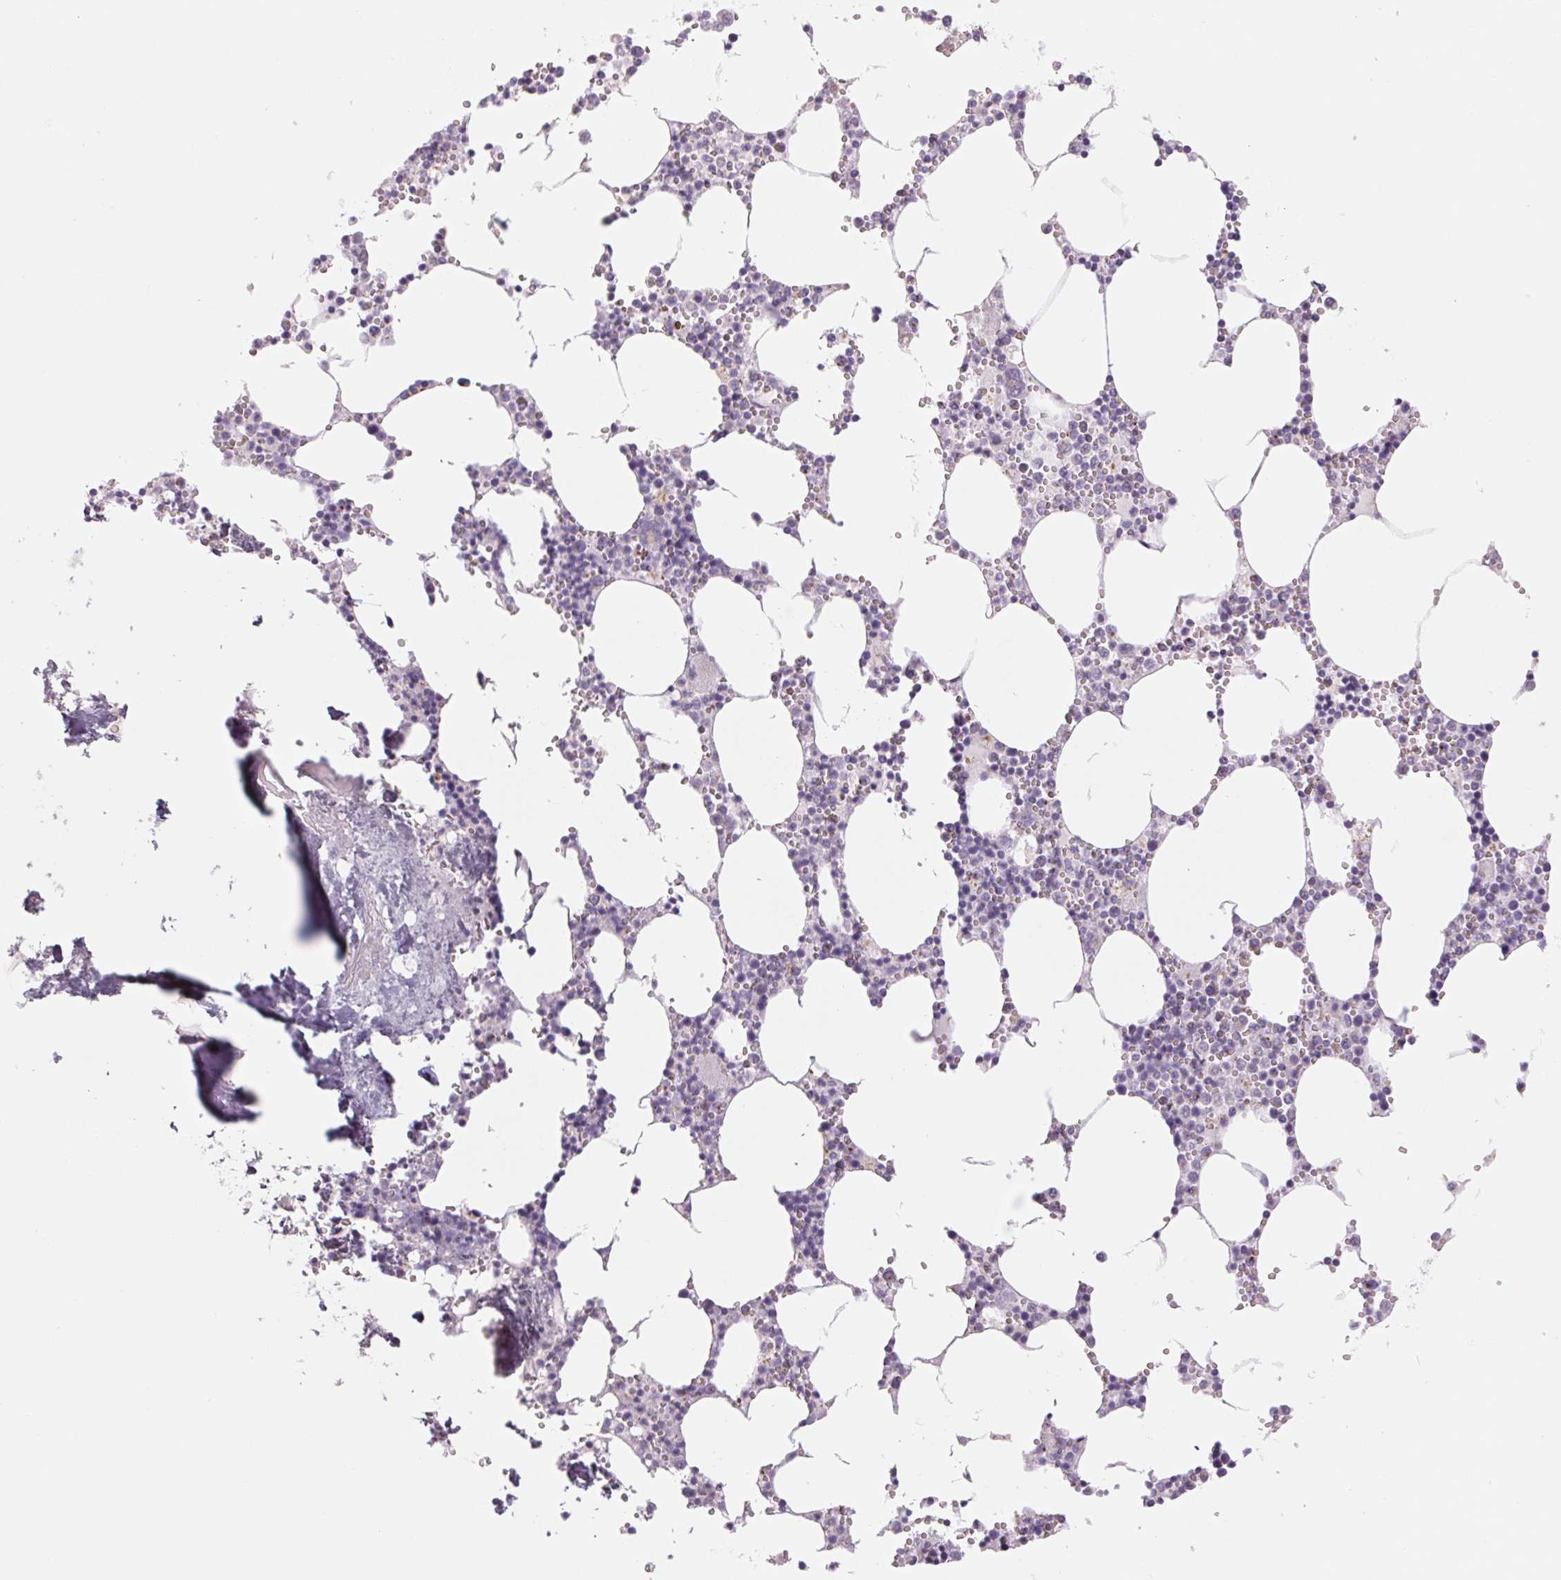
{"staining": {"intensity": "negative", "quantity": "none", "location": "none"}, "tissue": "bone marrow", "cell_type": "Hematopoietic cells", "image_type": "normal", "snomed": [{"axis": "morphology", "description": "Normal tissue, NOS"}, {"axis": "topography", "description": "Bone marrow"}], "caption": "Immunohistochemical staining of normal human bone marrow shows no significant staining in hematopoietic cells. The staining was performed using DAB (3,3'-diaminobenzidine) to visualize the protein expression in brown, while the nuclei were stained in blue with hematoxylin (Magnification: 20x).", "gene": "GALNT7", "patient": {"sex": "male", "age": 54}}